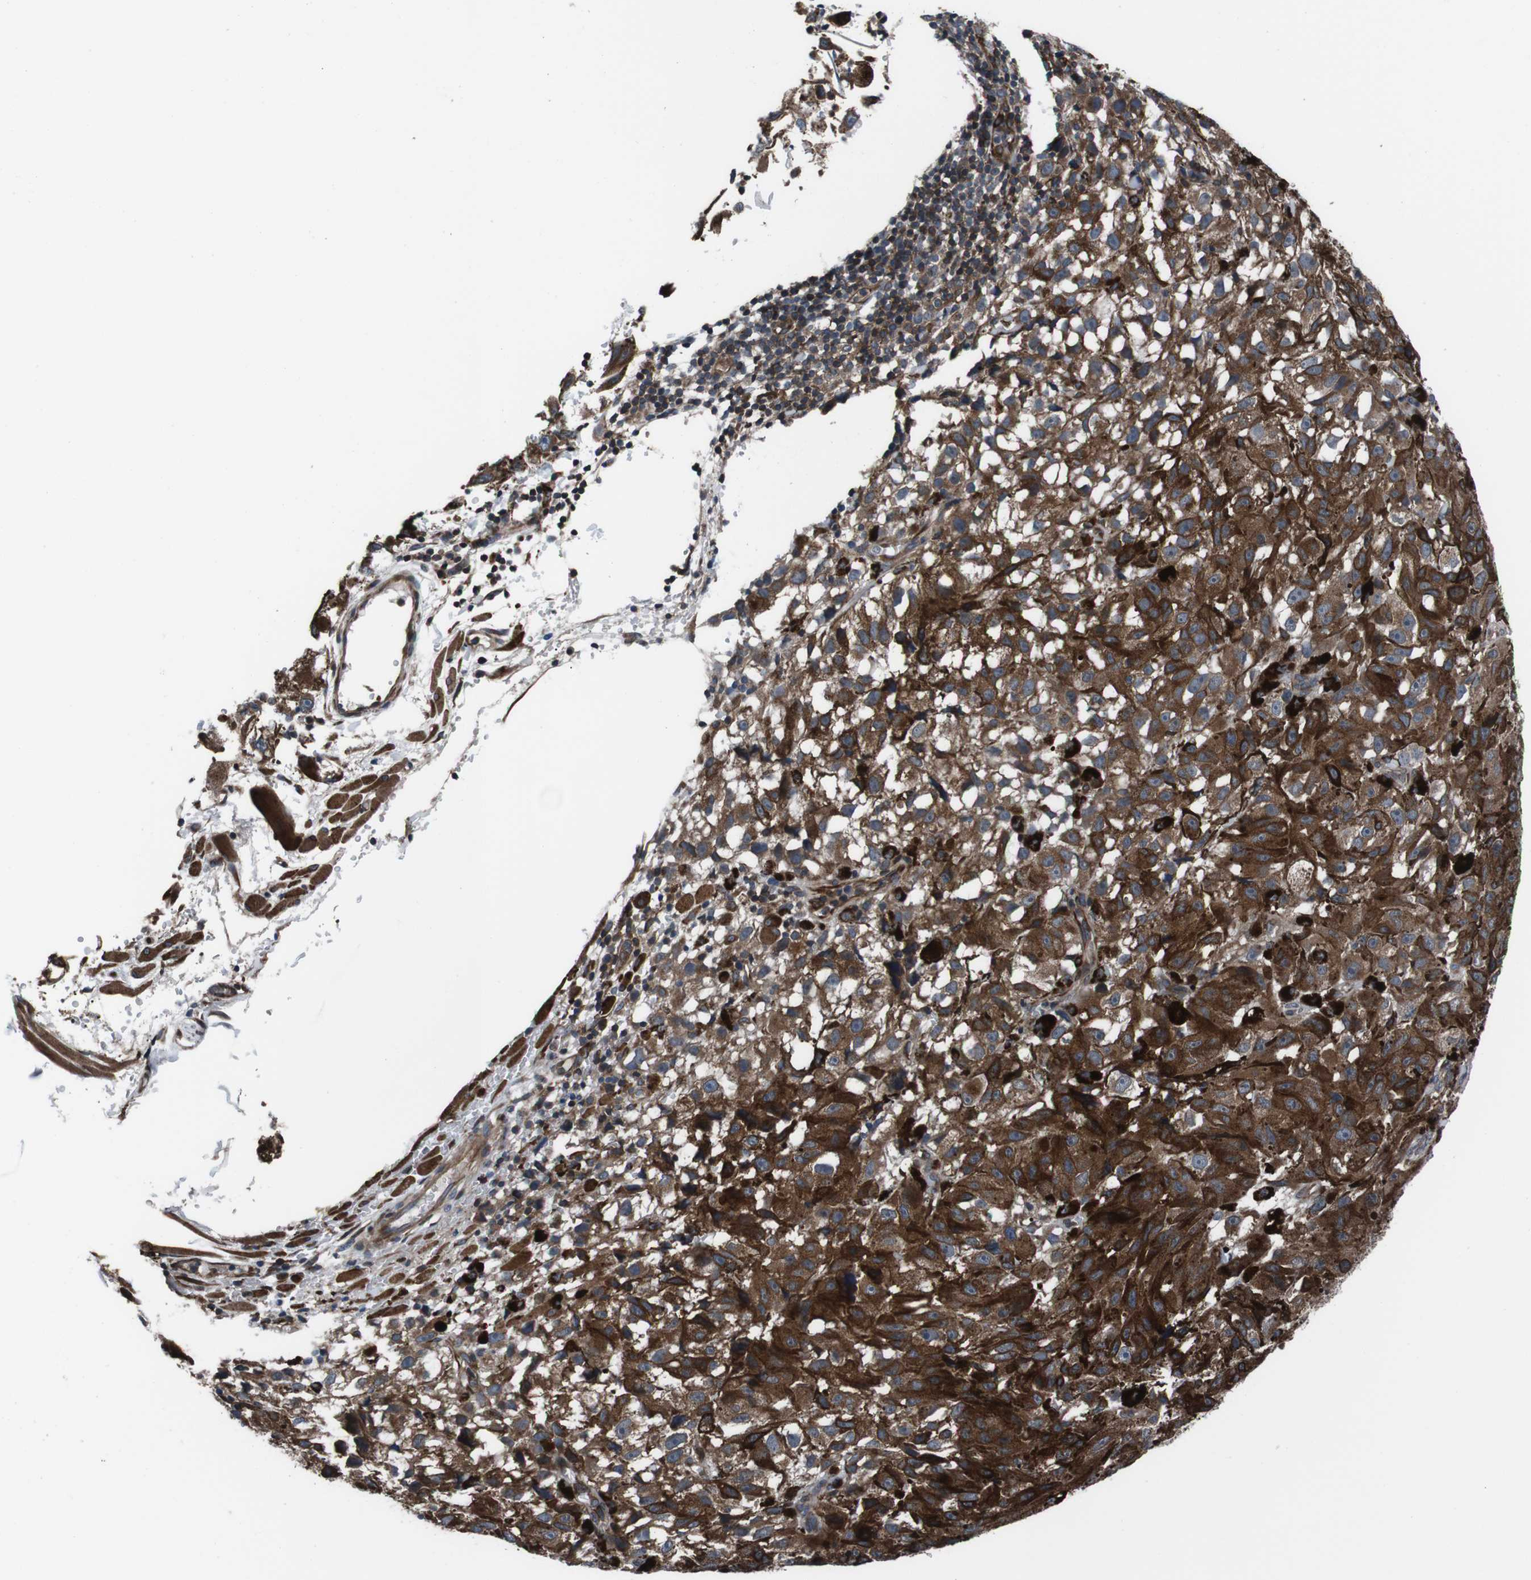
{"staining": {"intensity": "strong", "quantity": ">75%", "location": "cytoplasmic/membranous"}, "tissue": "melanoma", "cell_type": "Tumor cells", "image_type": "cancer", "snomed": [{"axis": "morphology", "description": "Malignant melanoma, NOS"}, {"axis": "topography", "description": "Skin"}], "caption": "Protein expression analysis of malignant melanoma shows strong cytoplasmic/membranous positivity in about >75% of tumor cells. (Brightfield microscopy of DAB IHC at high magnification).", "gene": "EIF4A2", "patient": {"sex": "female", "age": 104}}